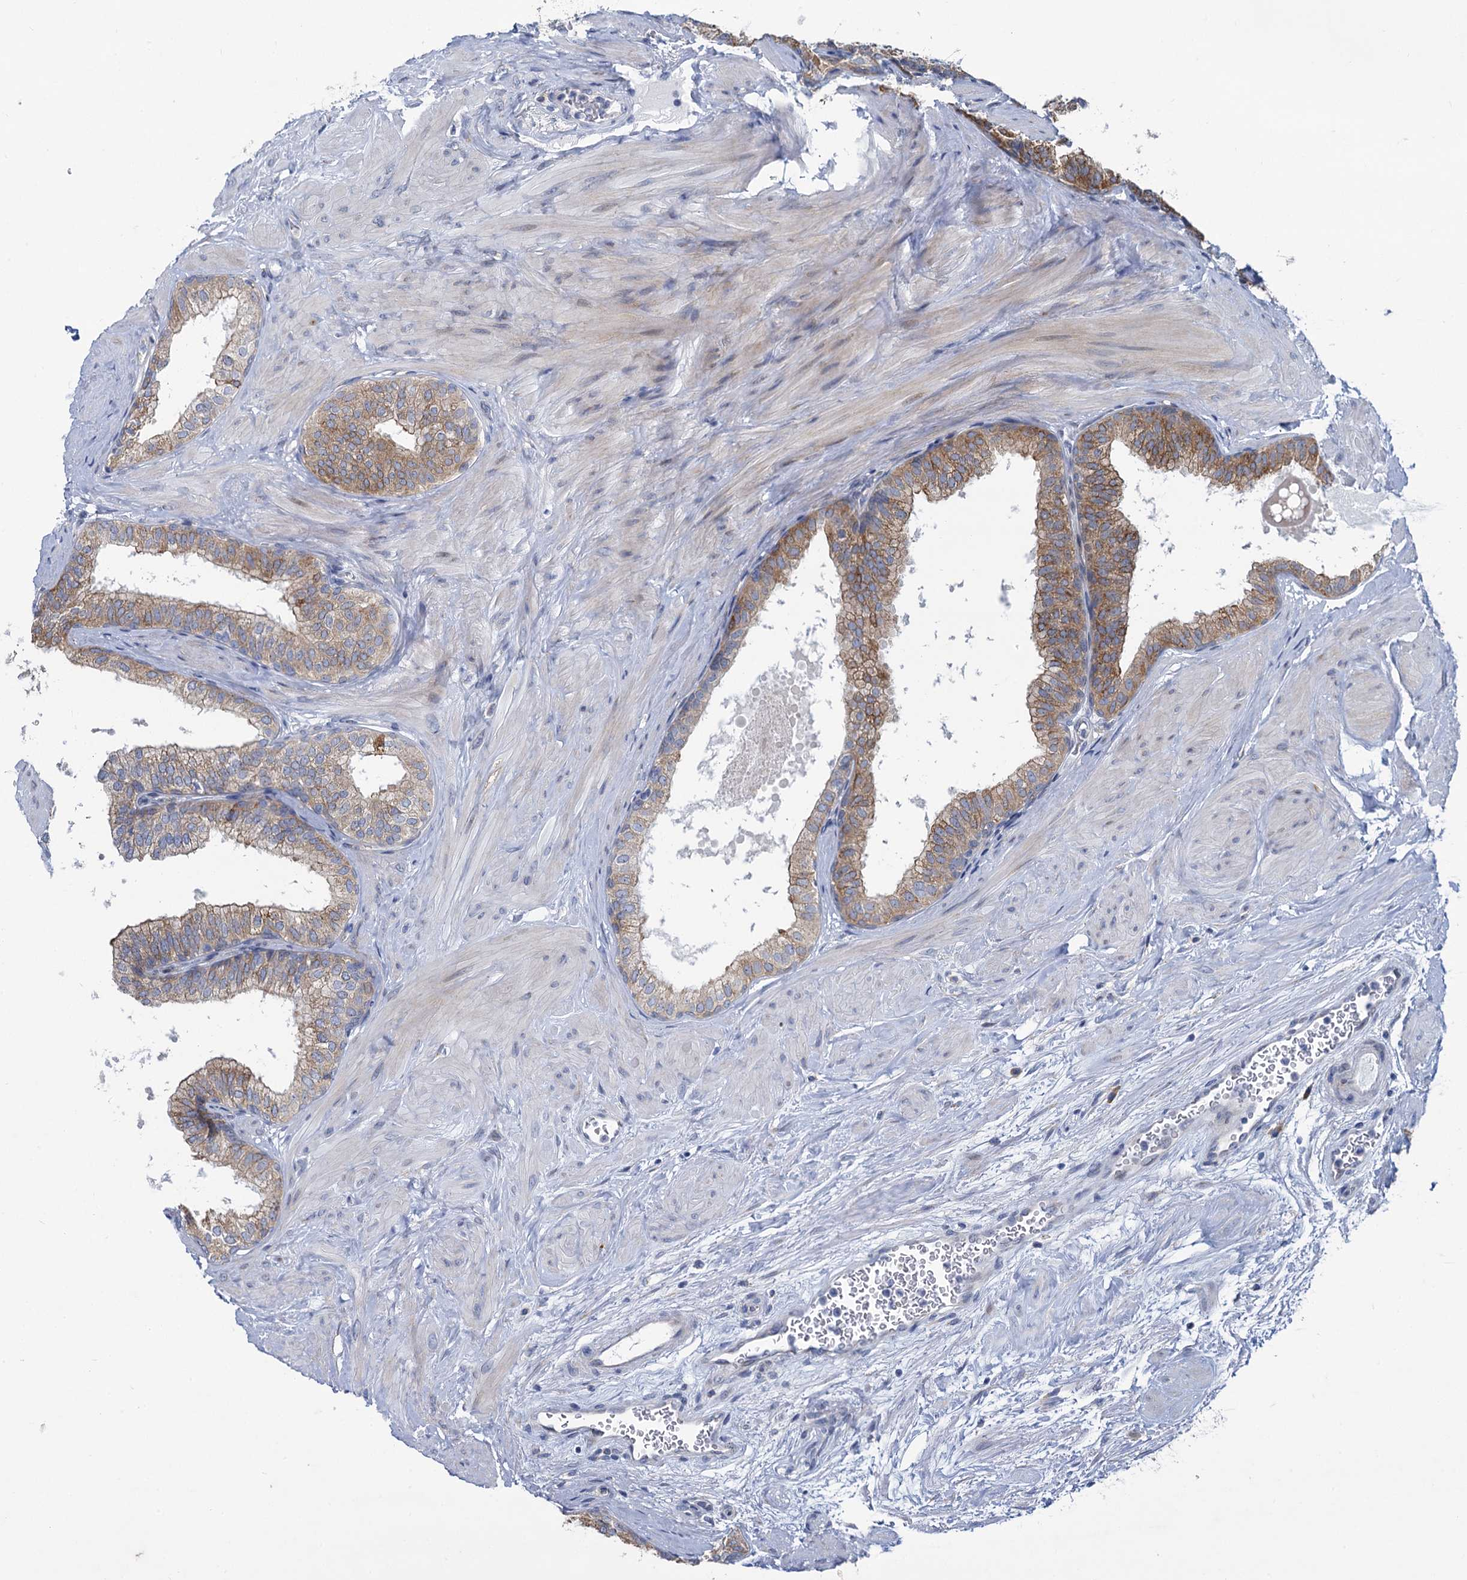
{"staining": {"intensity": "moderate", "quantity": "25%-75%", "location": "cytoplasmic/membranous"}, "tissue": "prostate", "cell_type": "Glandular cells", "image_type": "normal", "snomed": [{"axis": "morphology", "description": "Normal tissue, NOS"}, {"axis": "topography", "description": "Prostate"}], "caption": "Immunohistochemistry (IHC) (DAB) staining of benign prostate shows moderate cytoplasmic/membranous protein expression in approximately 25%-75% of glandular cells. (DAB (3,3'-diaminobenzidine) IHC, brown staining for protein, blue staining for nuclei).", "gene": "PRSS35", "patient": {"sex": "male", "age": 60}}